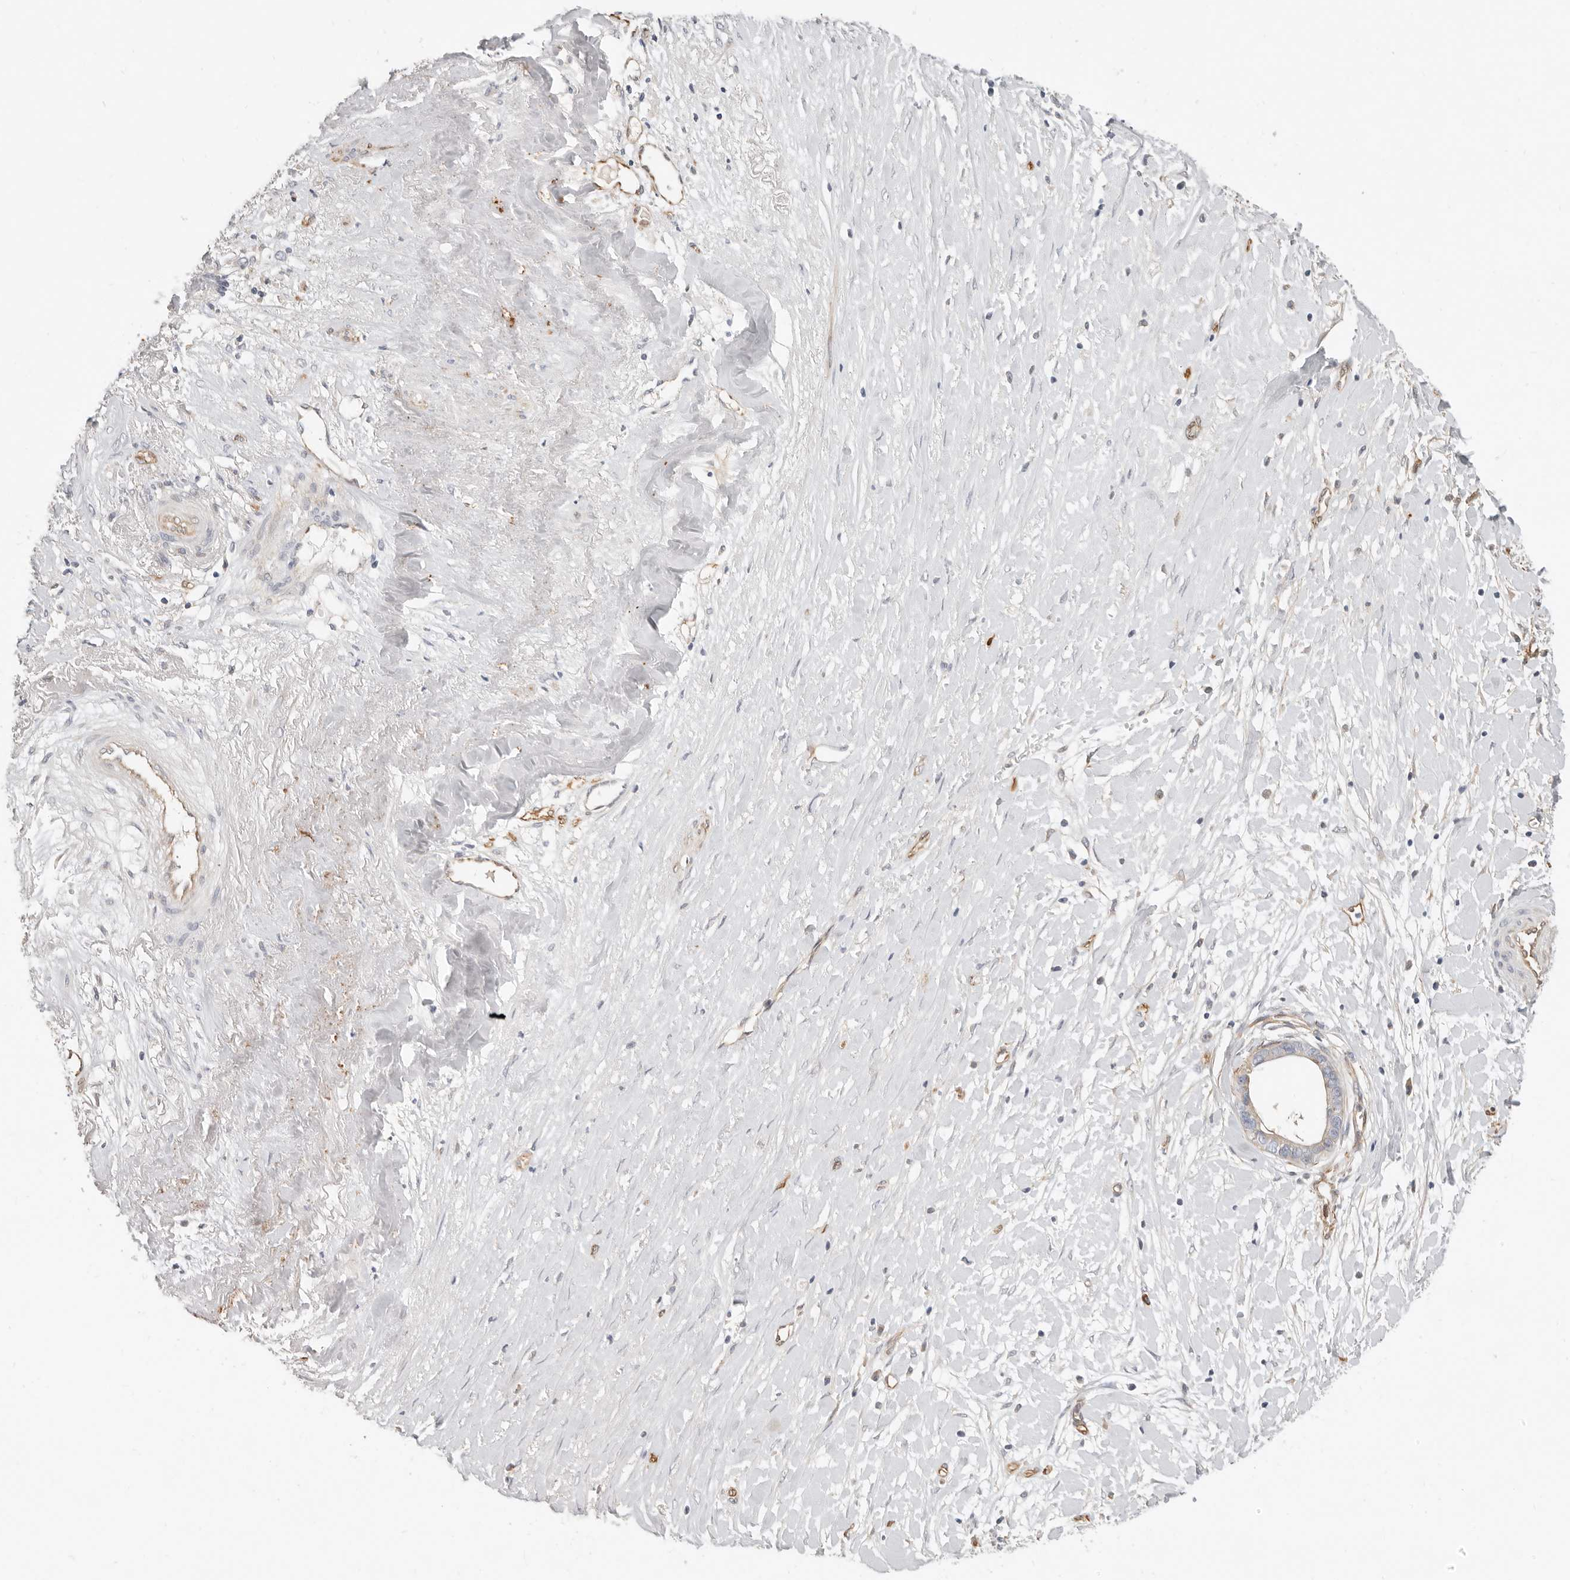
{"staining": {"intensity": "negative", "quantity": "none", "location": "none"}, "tissue": "liver cancer", "cell_type": "Tumor cells", "image_type": "cancer", "snomed": [{"axis": "morphology", "description": "Cholangiocarcinoma"}, {"axis": "topography", "description": "Liver"}], "caption": "Immunohistochemistry (IHC) micrograph of neoplastic tissue: liver cholangiocarcinoma stained with DAB exhibits no significant protein expression in tumor cells.", "gene": "SPRING1", "patient": {"sex": "female", "age": 79}}